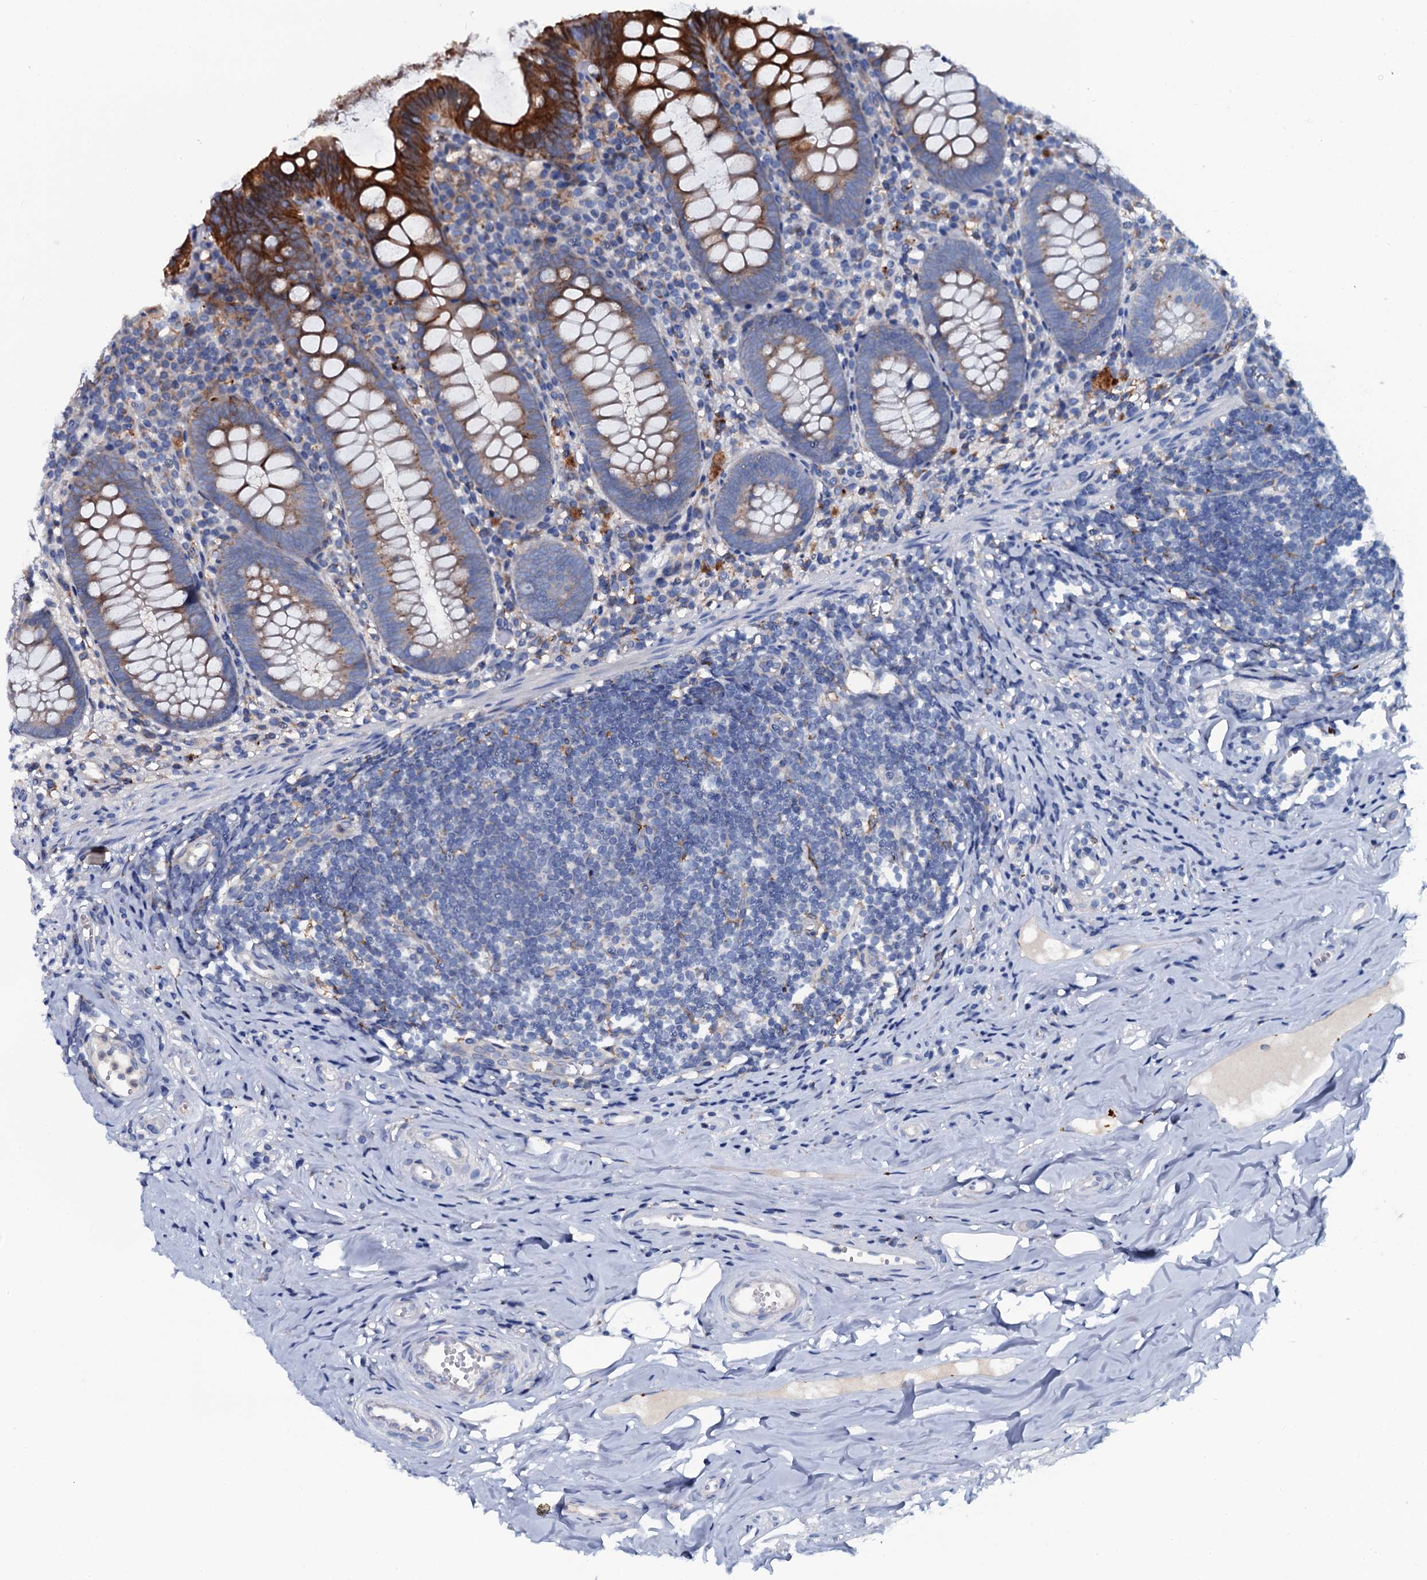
{"staining": {"intensity": "strong", "quantity": "25%-75%", "location": "cytoplasmic/membranous"}, "tissue": "appendix", "cell_type": "Glandular cells", "image_type": "normal", "snomed": [{"axis": "morphology", "description": "Normal tissue, NOS"}, {"axis": "topography", "description": "Appendix"}], "caption": "Immunohistochemistry (DAB) staining of normal human appendix exhibits strong cytoplasmic/membranous protein expression in approximately 25%-75% of glandular cells. (IHC, brightfield microscopy, high magnification).", "gene": "OTOL1", "patient": {"sex": "female", "age": 51}}